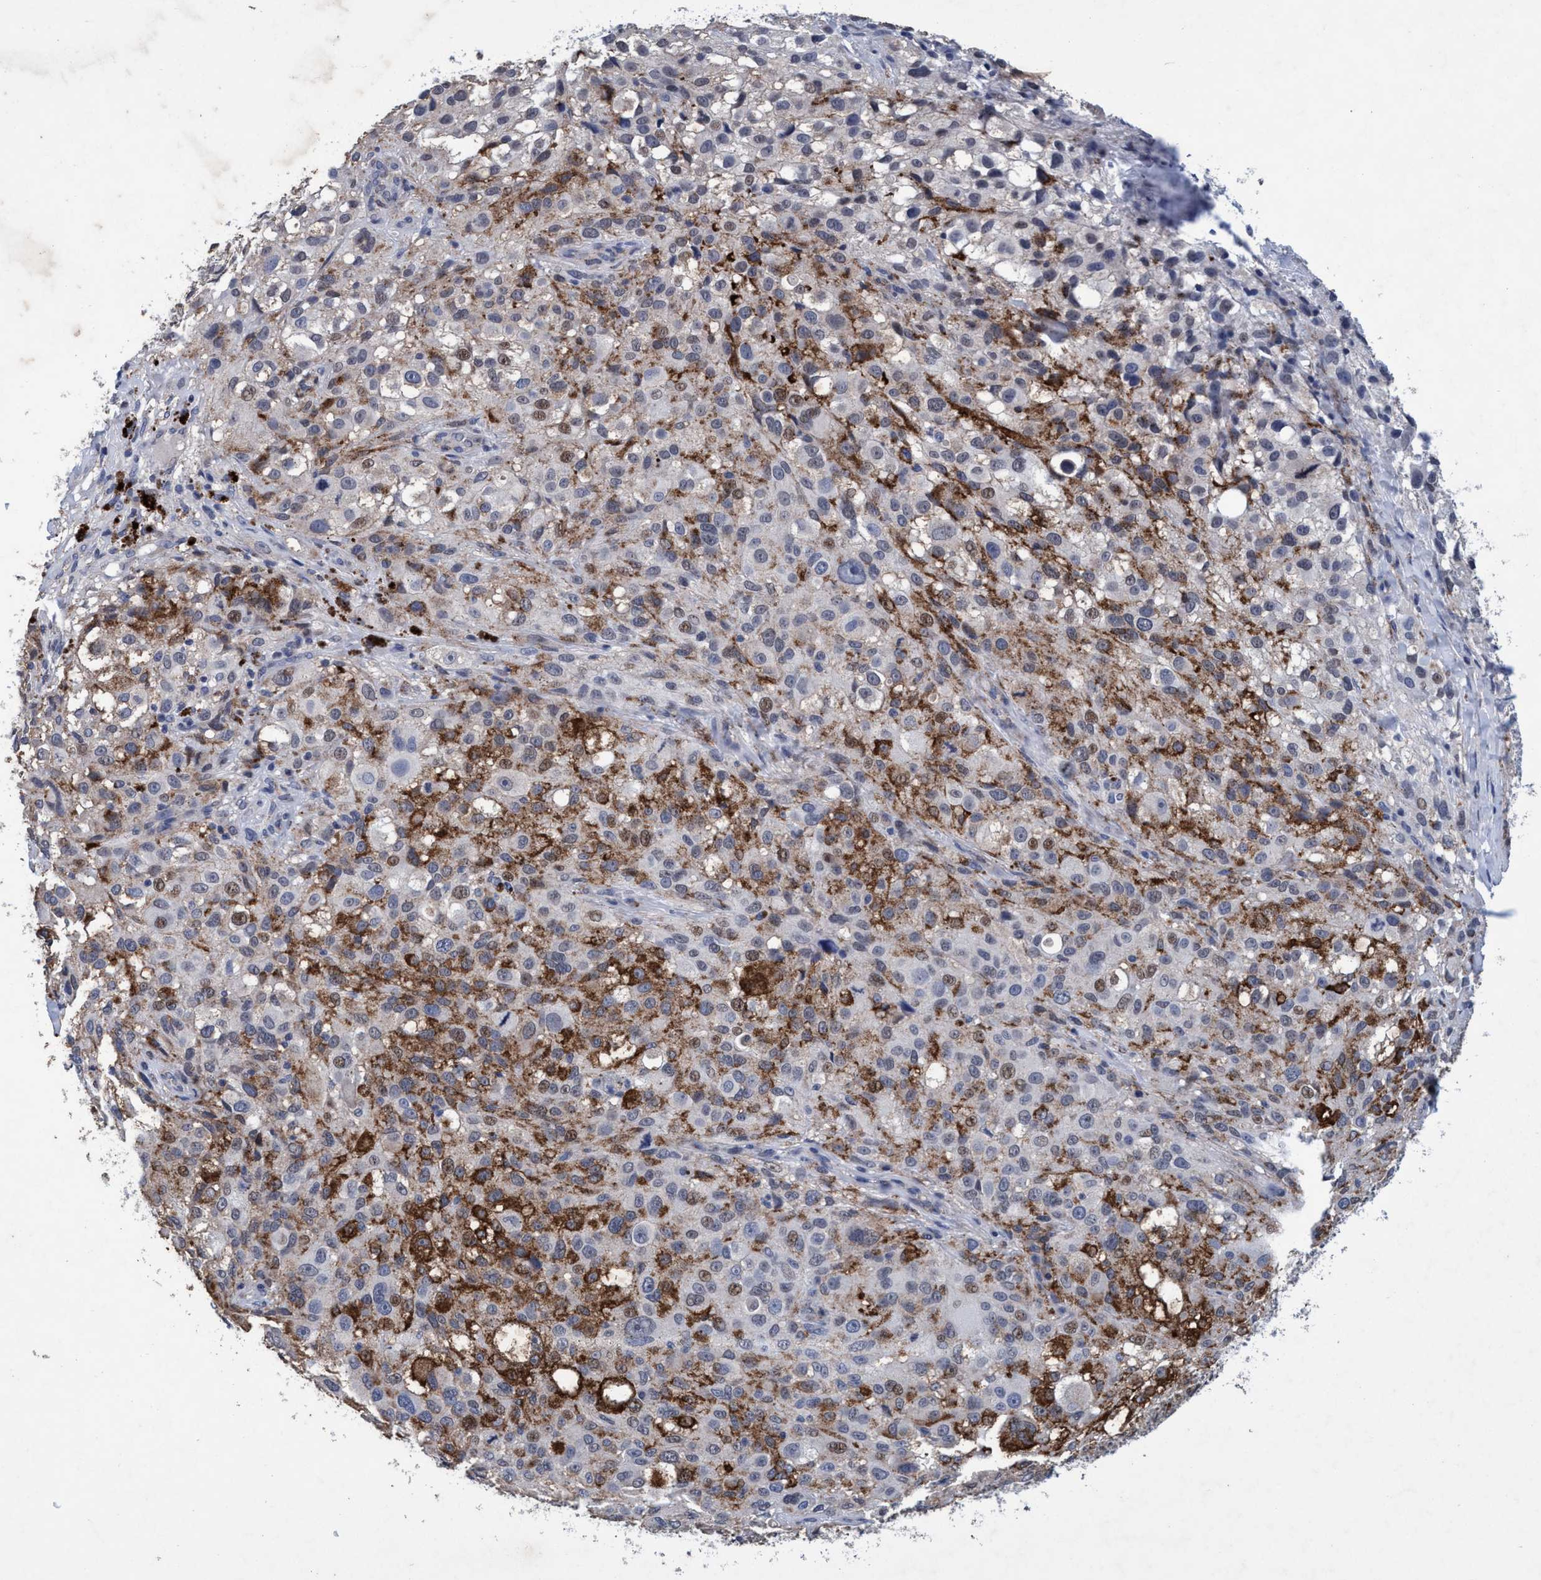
{"staining": {"intensity": "weak", "quantity": "25%-75%", "location": "cytoplasmic/membranous"}, "tissue": "melanoma", "cell_type": "Tumor cells", "image_type": "cancer", "snomed": [{"axis": "morphology", "description": "Necrosis, NOS"}, {"axis": "morphology", "description": "Malignant melanoma, NOS"}, {"axis": "topography", "description": "Skin"}], "caption": "High-magnification brightfield microscopy of melanoma stained with DAB (brown) and counterstained with hematoxylin (blue). tumor cells exhibit weak cytoplasmic/membranous staining is identified in about25%-75% of cells.", "gene": "GRB14", "patient": {"sex": "female", "age": 87}}